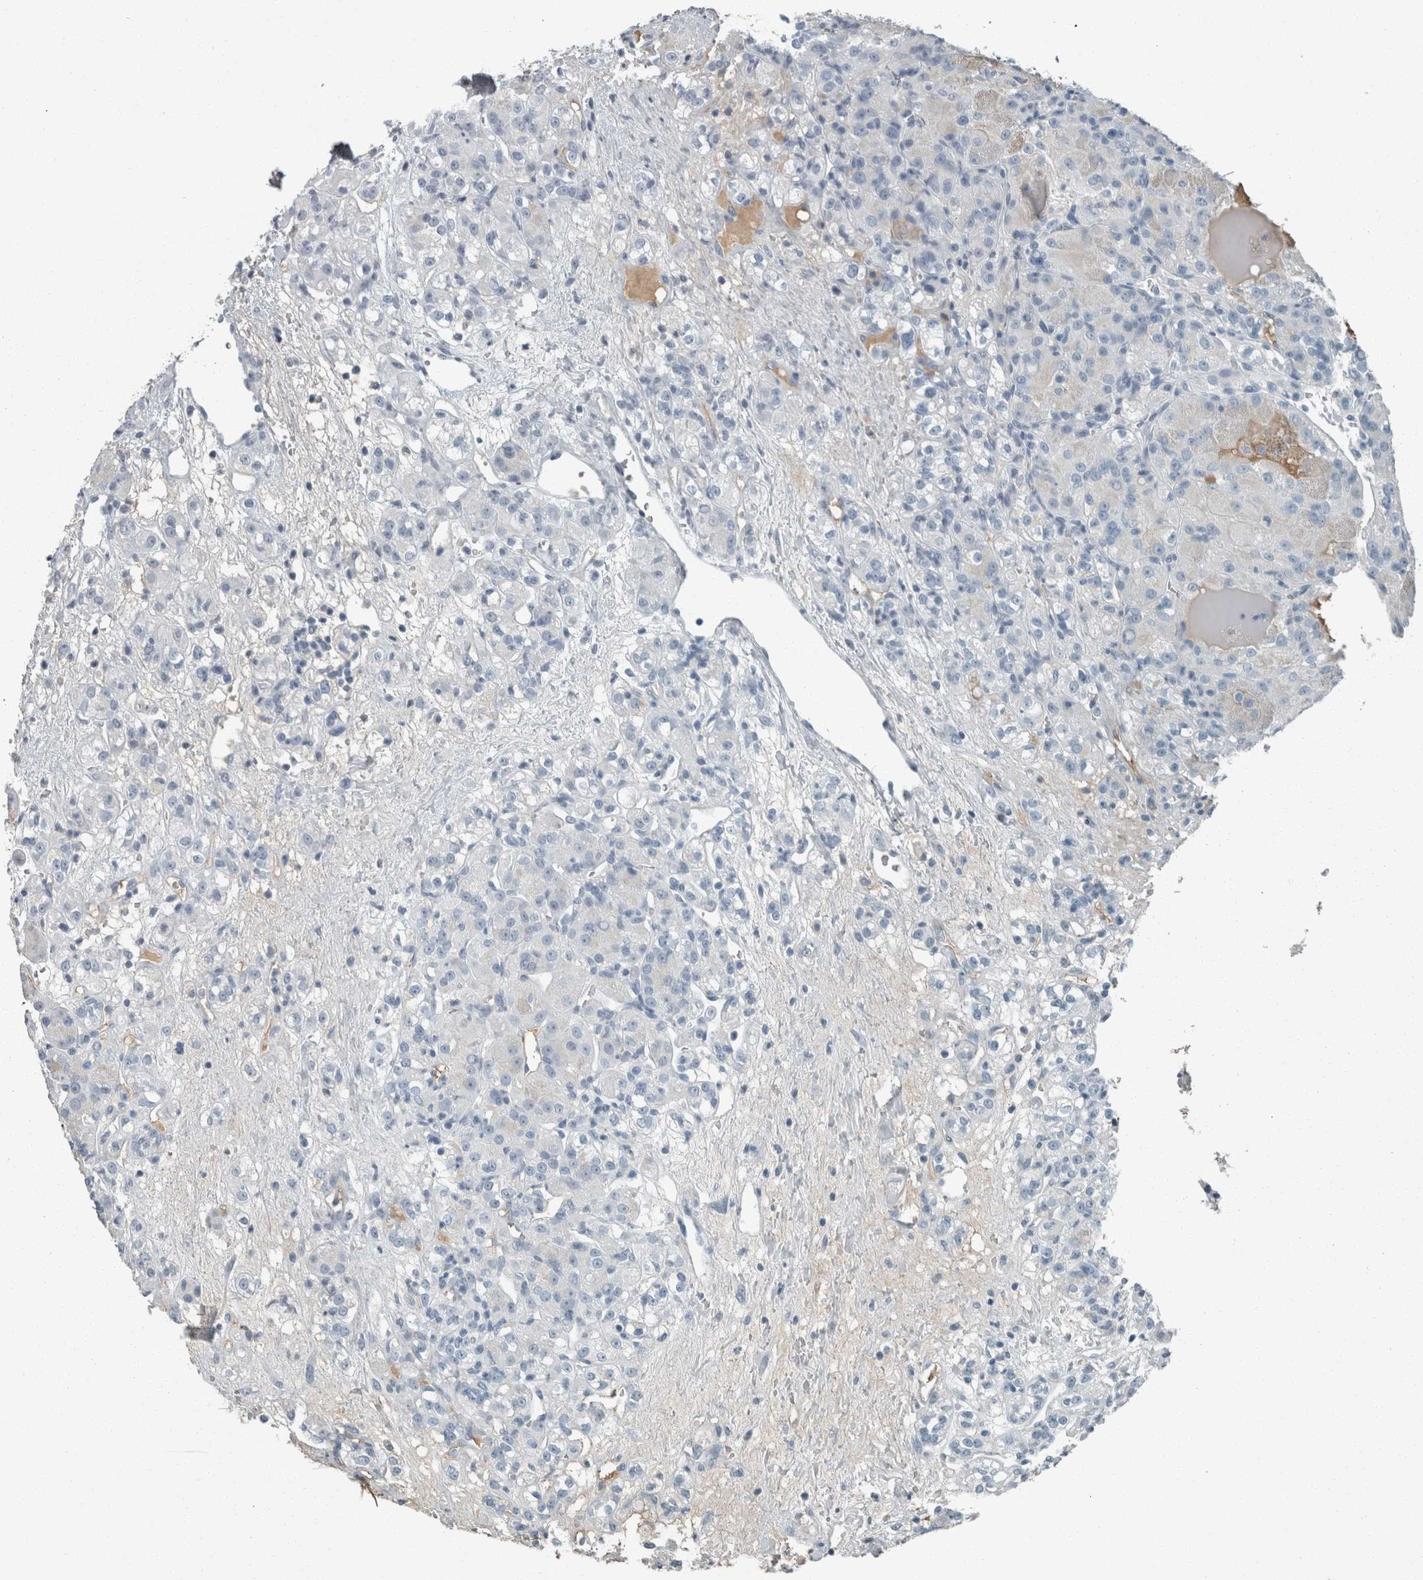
{"staining": {"intensity": "negative", "quantity": "none", "location": "none"}, "tissue": "renal cancer", "cell_type": "Tumor cells", "image_type": "cancer", "snomed": [{"axis": "morphology", "description": "Normal tissue, NOS"}, {"axis": "morphology", "description": "Adenocarcinoma, NOS"}, {"axis": "topography", "description": "Kidney"}], "caption": "Histopathology image shows no significant protein staining in tumor cells of renal cancer (adenocarcinoma).", "gene": "CHL1", "patient": {"sex": "male", "age": 61}}